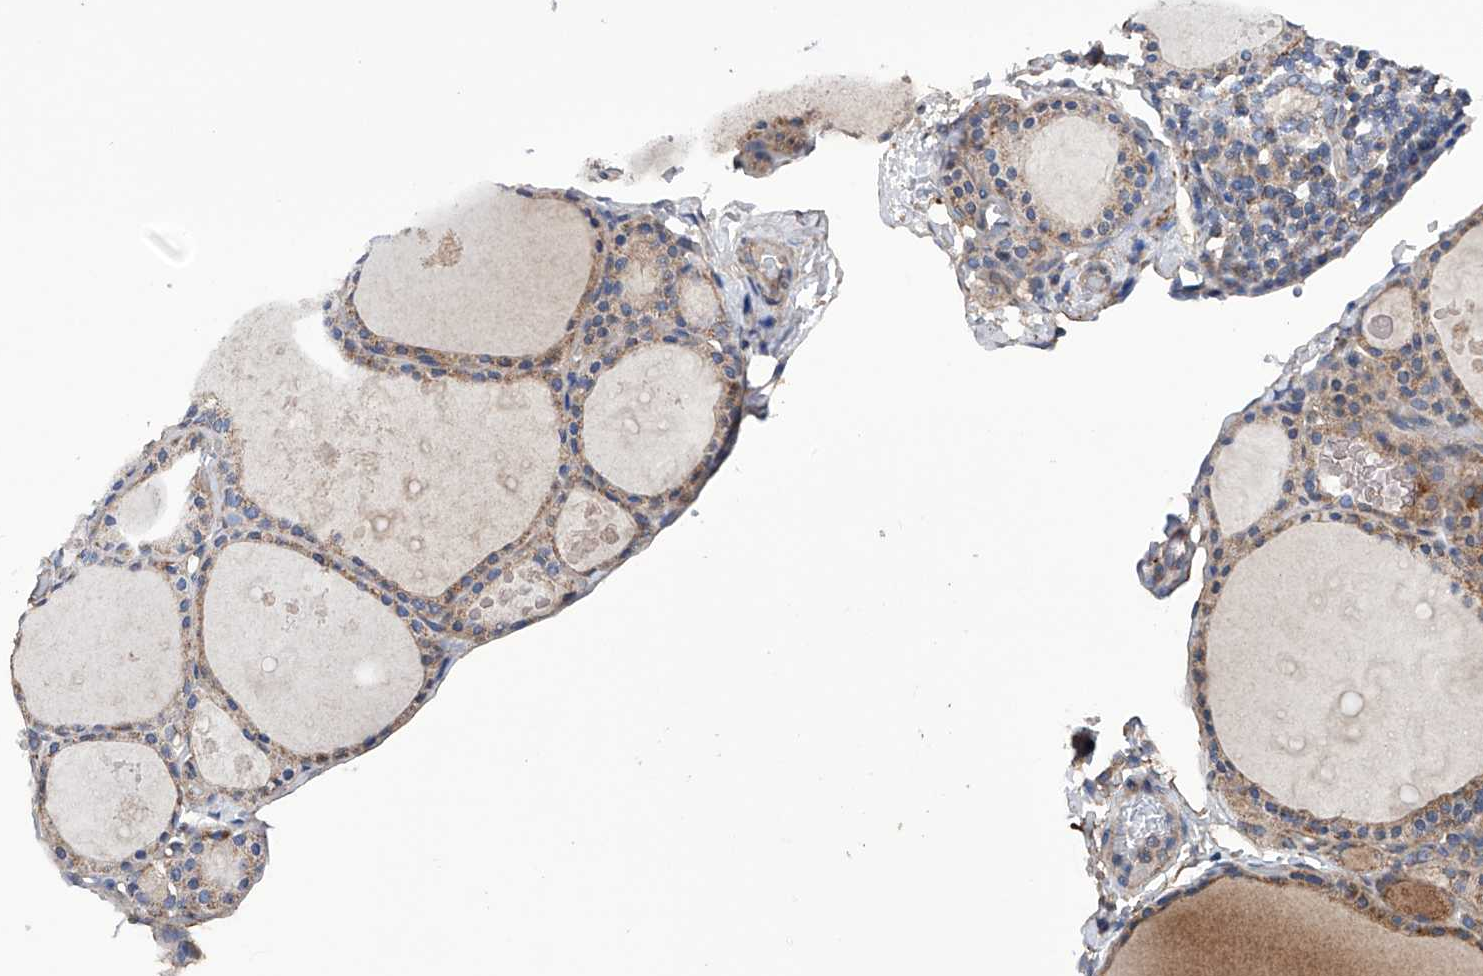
{"staining": {"intensity": "moderate", "quantity": ">75%", "location": "cytoplasmic/membranous"}, "tissue": "thyroid gland", "cell_type": "Glandular cells", "image_type": "normal", "snomed": [{"axis": "morphology", "description": "Normal tissue, NOS"}, {"axis": "topography", "description": "Thyroid gland"}], "caption": "The immunohistochemical stain labels moderate cytoplasmic/membranous positivity in glandular cells of unremarkable thyroid gland.", "gene": "EFCAB2", "patient": {"sex": "male", "age": 56}}